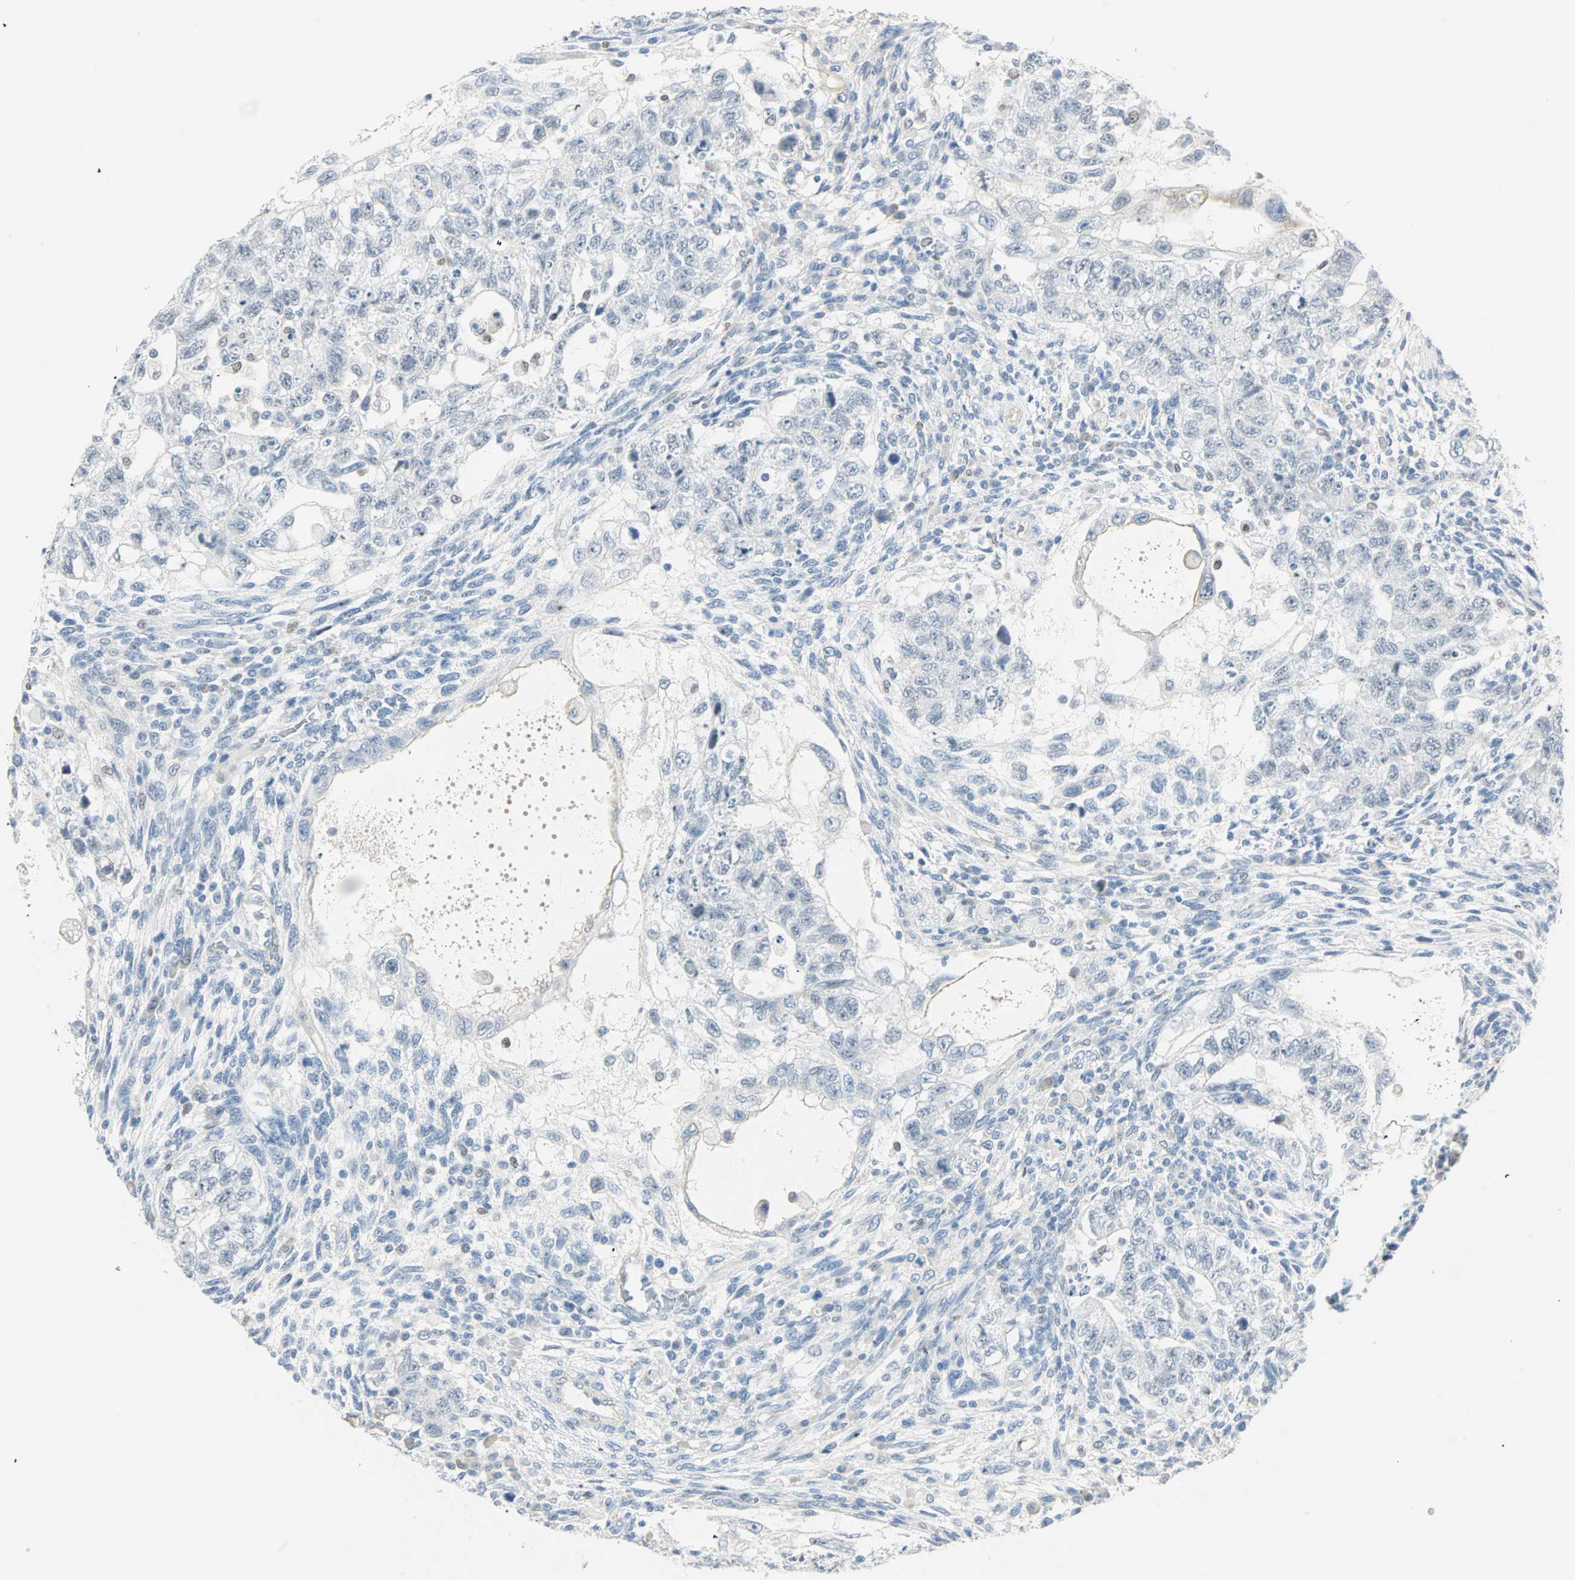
{"staining": {"intensity": "negative", "quantity": "none", "location": "none"}, "tissue": "testis cancer", "cell_type": "Tumor cells", "image_type": "cancer", "snomed": [{"axis": "morphology", "description": "Normal tissue, NOS"}, {"axis": "morphology", "description": "Carcinoma, Embryonal, NOS"}, {"axis": "topography", "description": "Testis"}], "caption": "This is a micrograph of IHC staining of testis cancer (embryonal carcinoma), which shows no positivity in tumor cells. Brightfield microscopy of immunohistochemistry stained with DAB (brown) and hematoxylin (blue), captured at high magnification.", "gene": "MLLT10", "patient": {"sex": "male", "age": 36}}